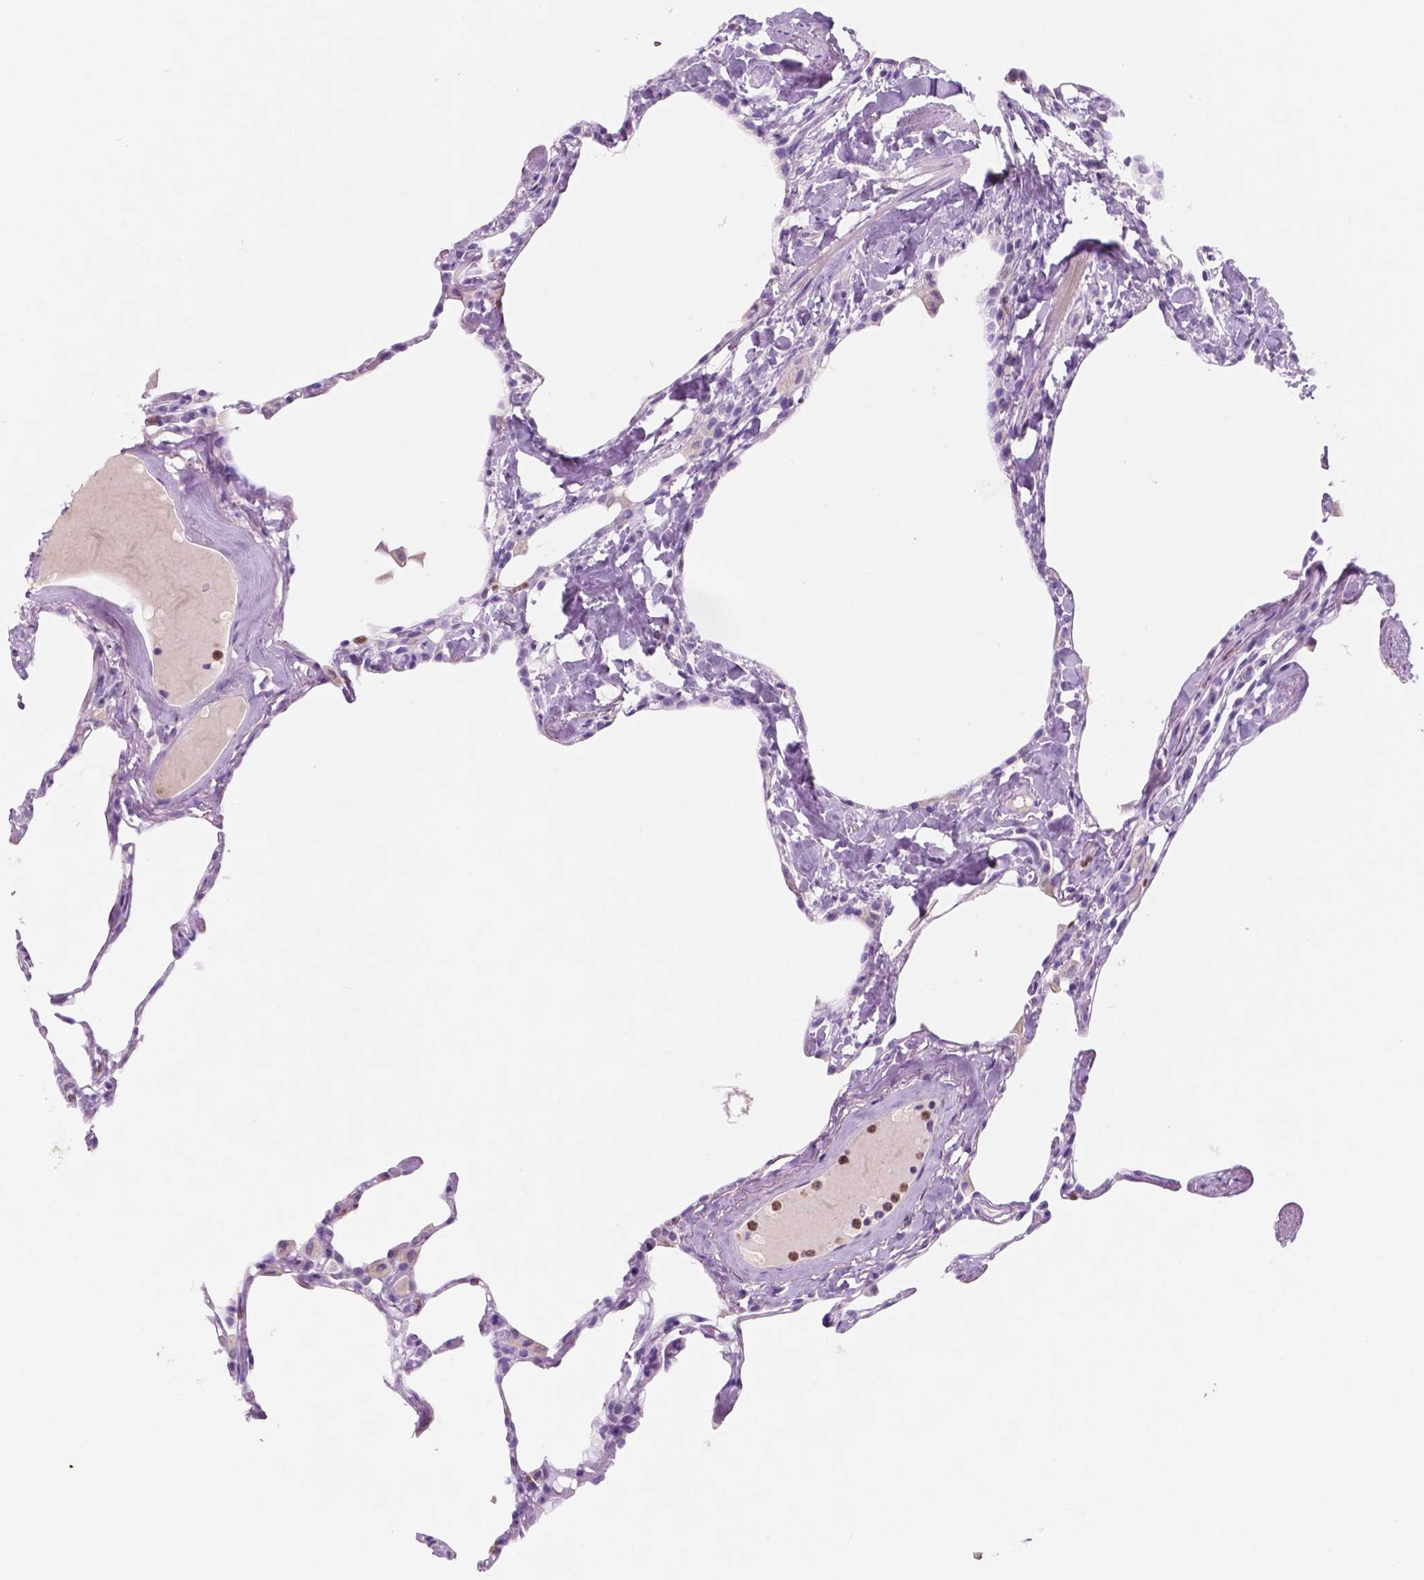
{"staining": {"intensity": "negative", "quantity": "none", "location": "none"}, "tissue": "lung", "cell_type": "Alveolar cells", "image_type": "normal", "snomed": [{"axis": "morphology", "description": "Normal tissue, NOS"}, {"axis": "topography", "description": "Lung"}], "caption": "Immunohistochemical staining of normal lung demonstrates no significant positivity in alveolar cells.", "gene": "CUZD1", "patient": {"sex": "male", "age": 65}}